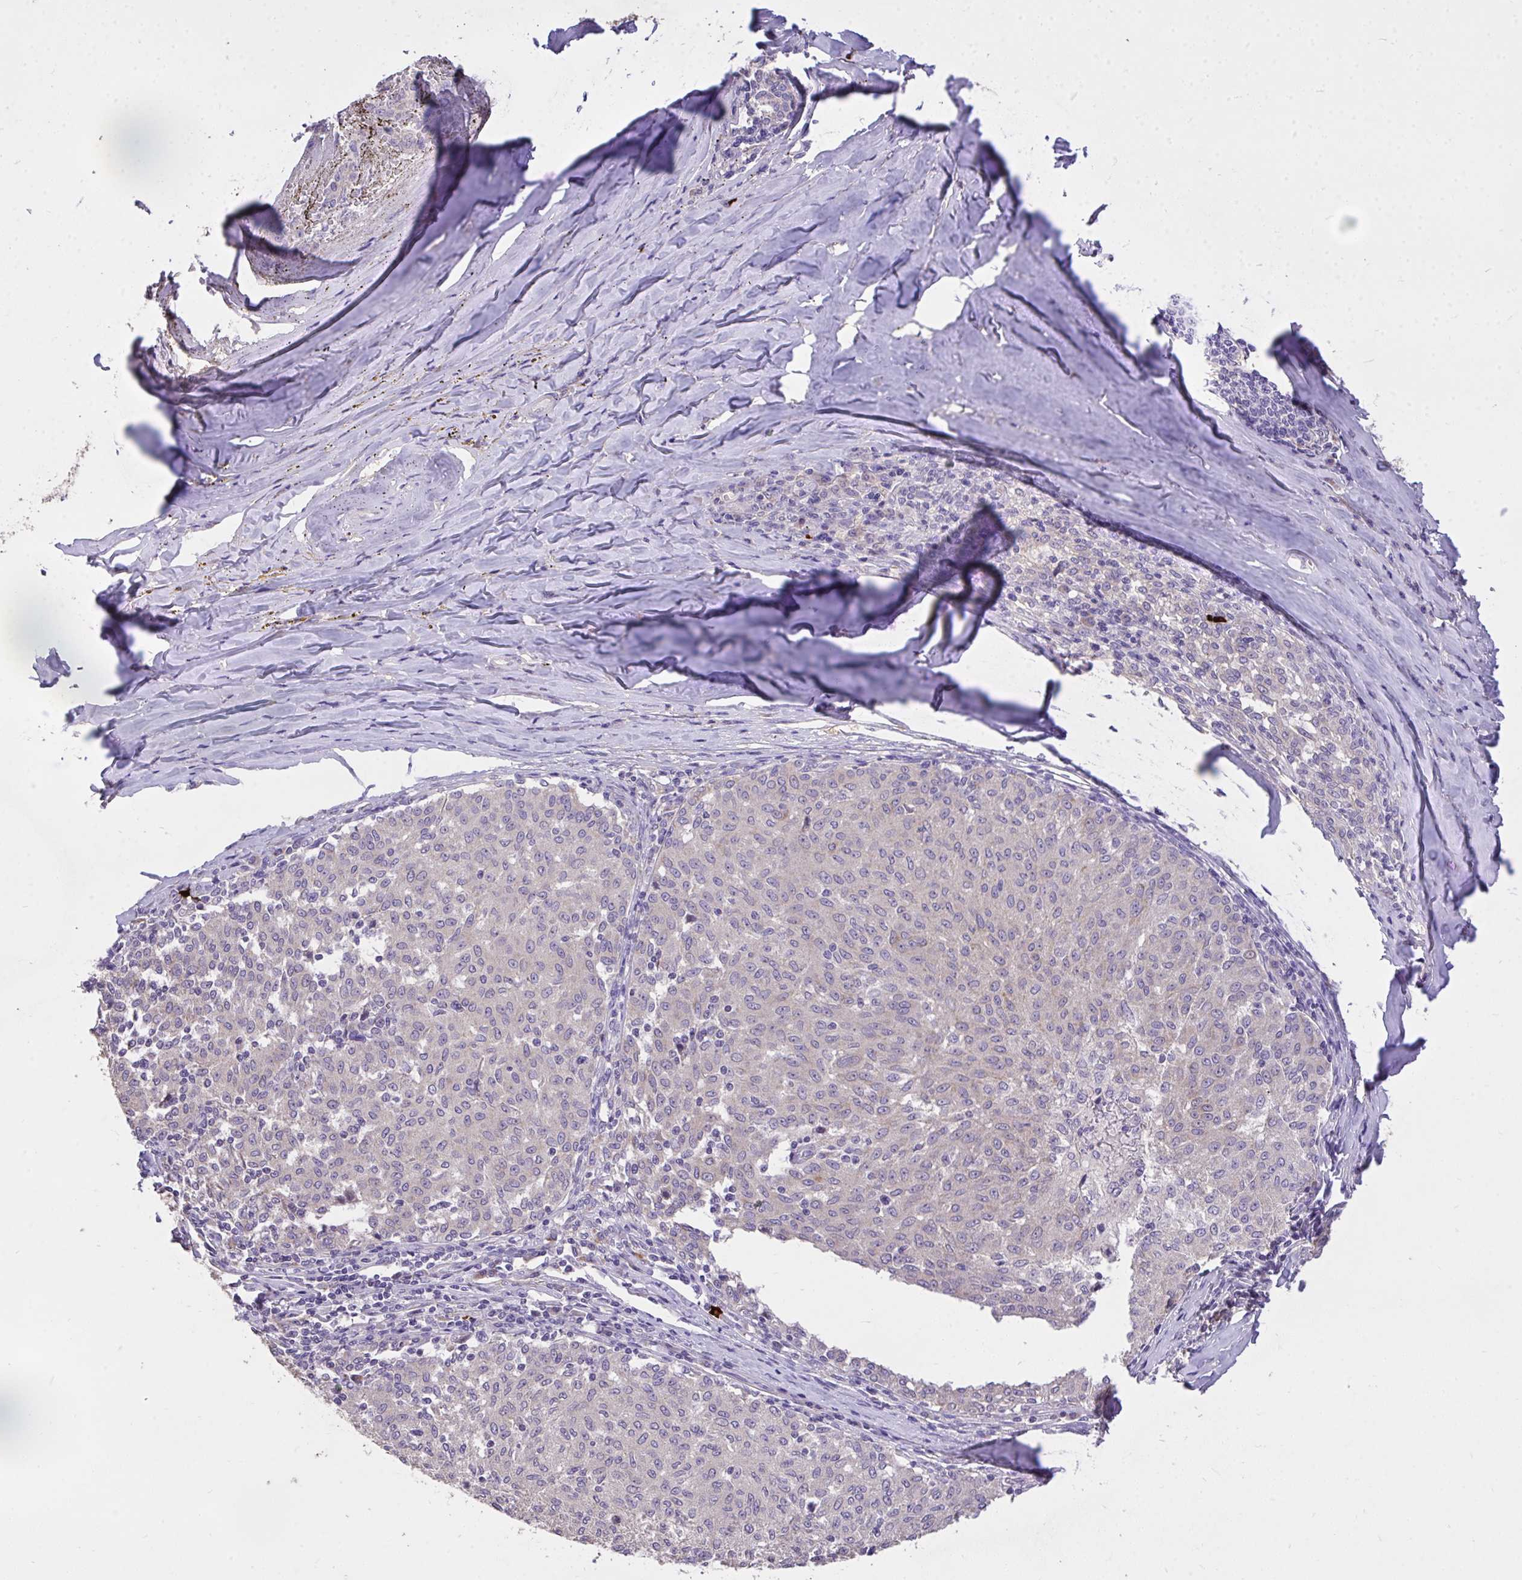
{"staining": {"intensity": "negative", "quantity": "none", "location": "none"}, "tissue": "melanoma", "cell_type": "Tumor cells", "image_type": "cancer", "snomed": [{"axis": "morphology", "description": "Malignant melanoma, NOS"}, {"axis": "topography", "description": "Skin"}], "caption": "High power microscopy micrograph of an IHC image of malignant melanoma, revealing no significant positivity in tumor cells.", "gene": "MPC2", "patient": {"sex": "female", "age": 72}}